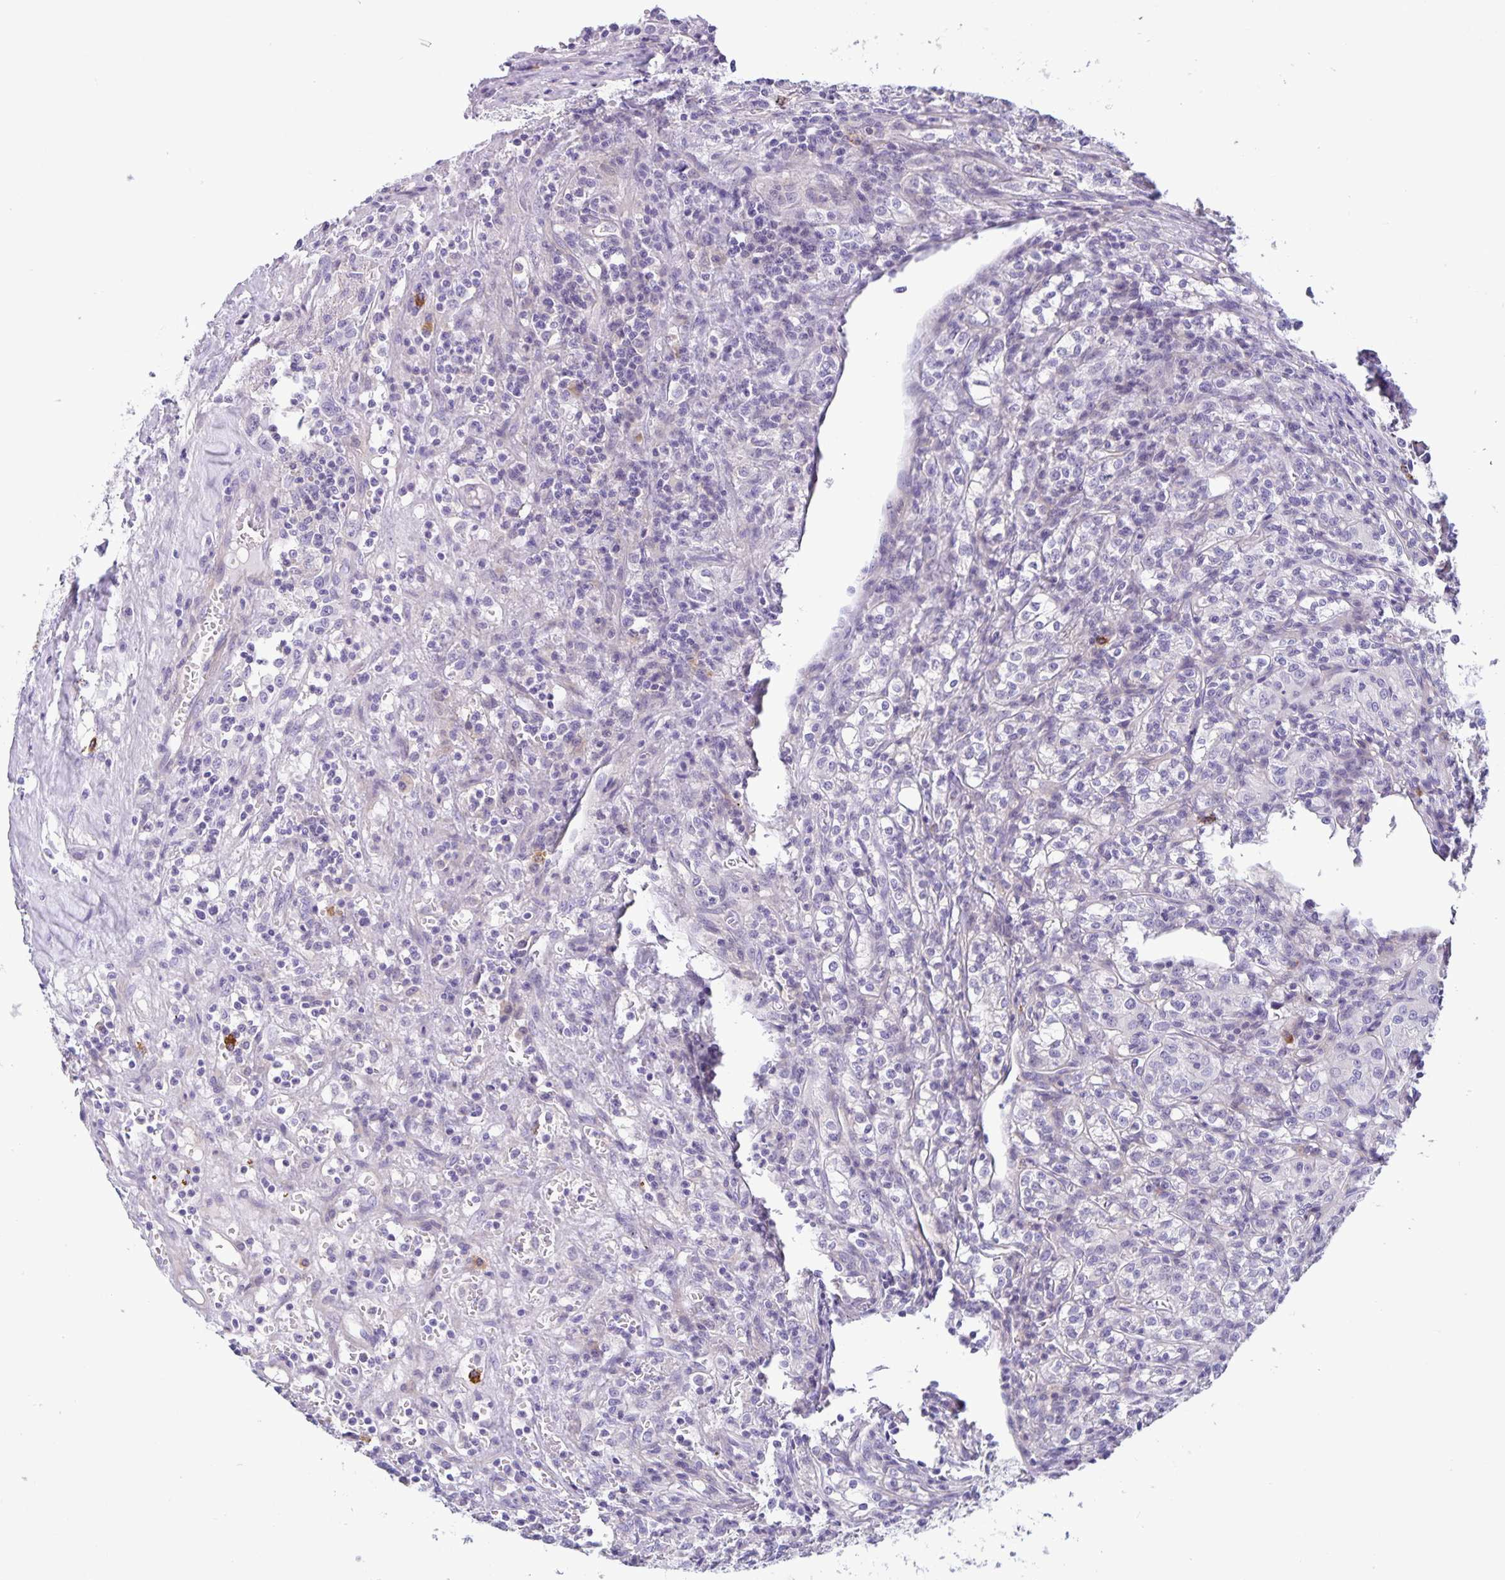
{"staining": {"intensity": "negative", "quantity": "none", "location": "none"}, "tissue": "renal cancer", "cell_type": "Tumor cells", "image_type": "cancer", "snomed": [{"axis": "morphology", "description": "Adenocarcinoma, NOS"}, {"axis": "topography", "description": "Kidney"}], "caption": "Tumor cells are negative for brown protein staining in adenocarcinoma (renal).", "gene": "IBTK", "patient": {"sex": "male", "age": 36}}